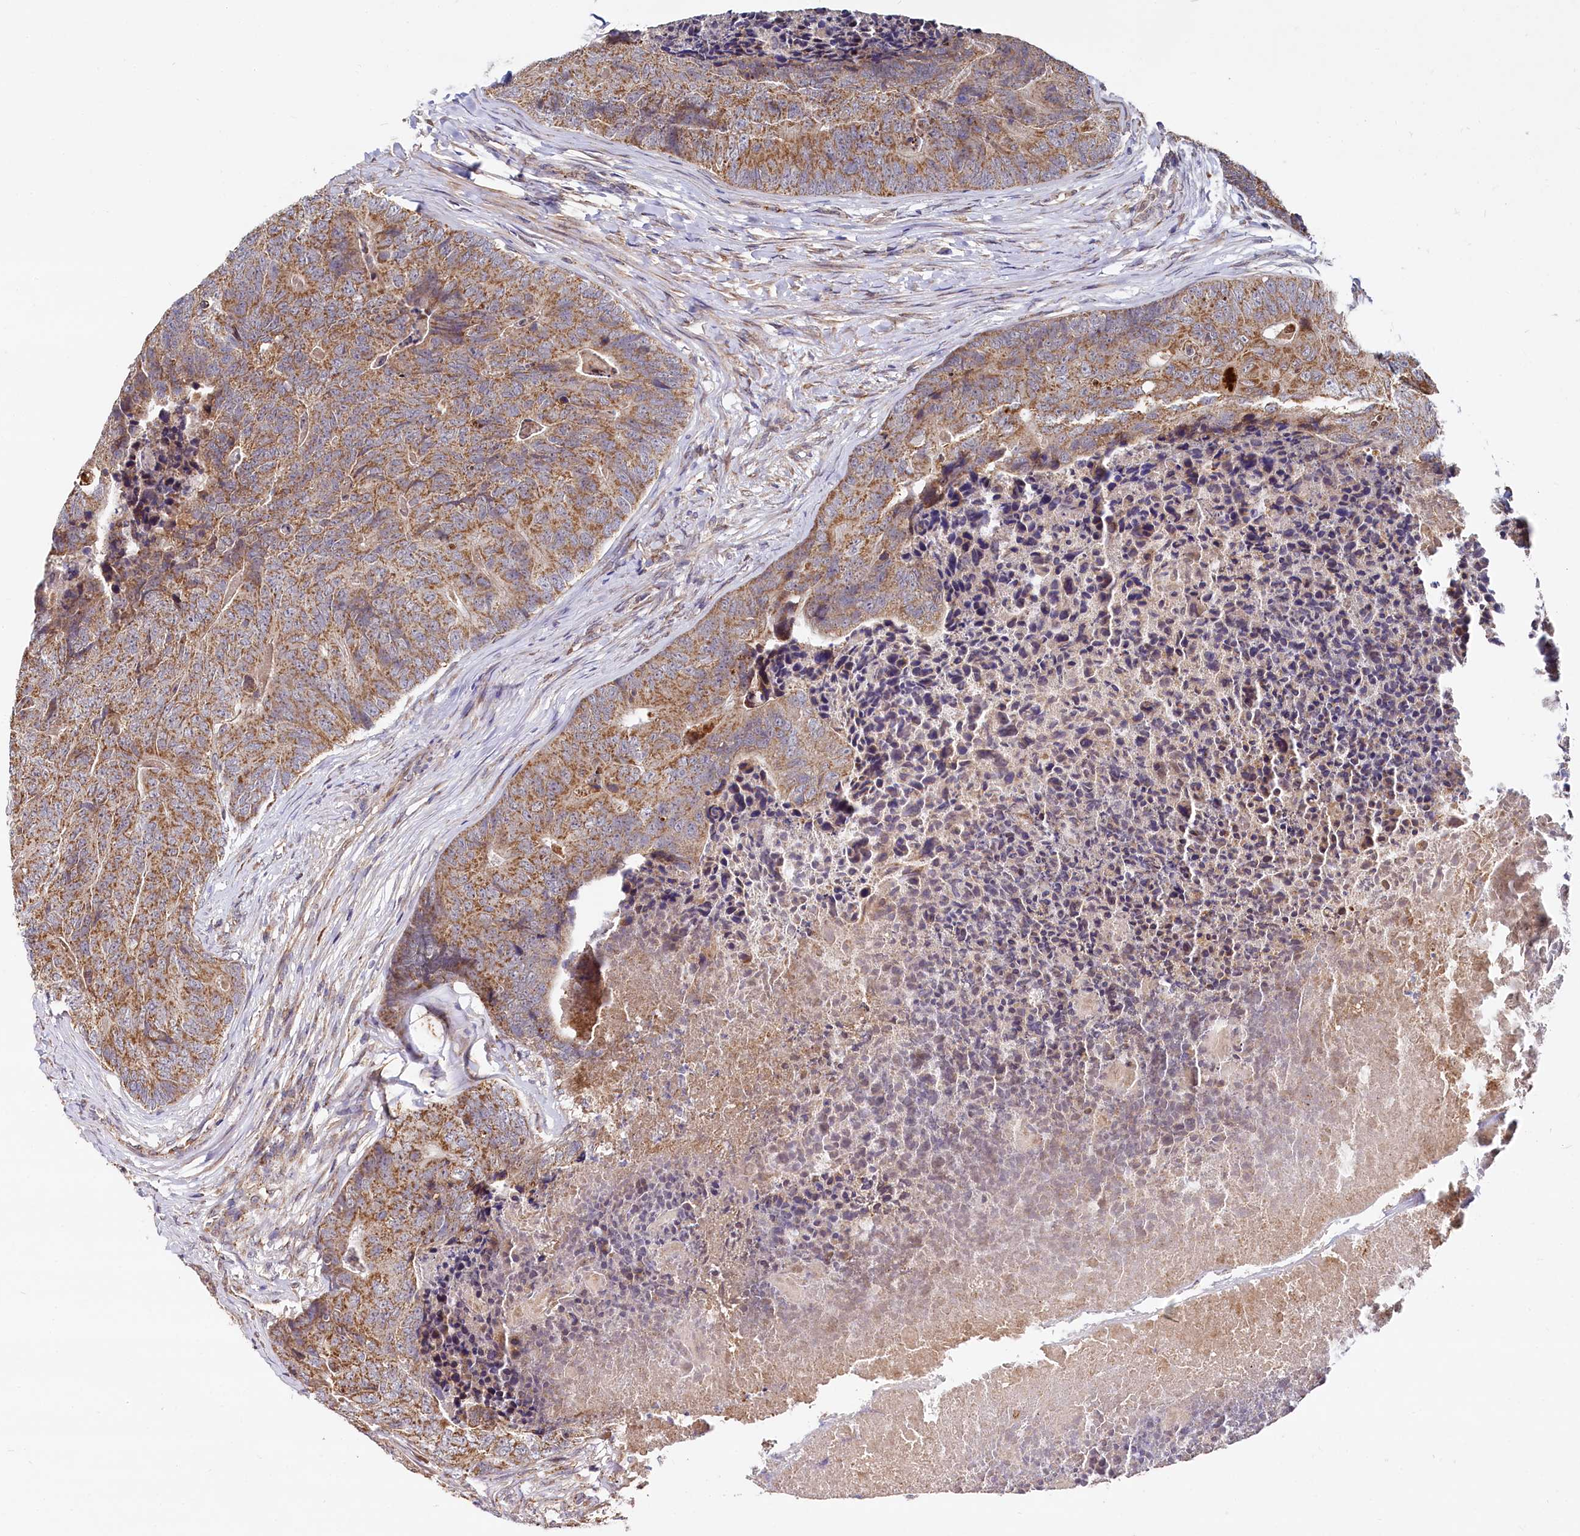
{"staining": {"intensity": "moderate", "quantity": ">75%", "location": "cytoplasmic/membranous"}, "tissue": "colorectal cancer", "cell_type": "Tumor cells", "image_type": "cancer", "snomed": [{"axis": "morphology", "description": "Adenocarcinoma, NOS"}, {"axis": "topography", "description": "Colon"}], "caption": "This photomicrograph shows IHC staining of human colorectal cancer (adenocarcinoma), with medium moderate cytoplasmic/membranous staining in about >75% of tumor cells.", "gene": "SPRYD3", "patient": {"sex": "female", "age": 67}}